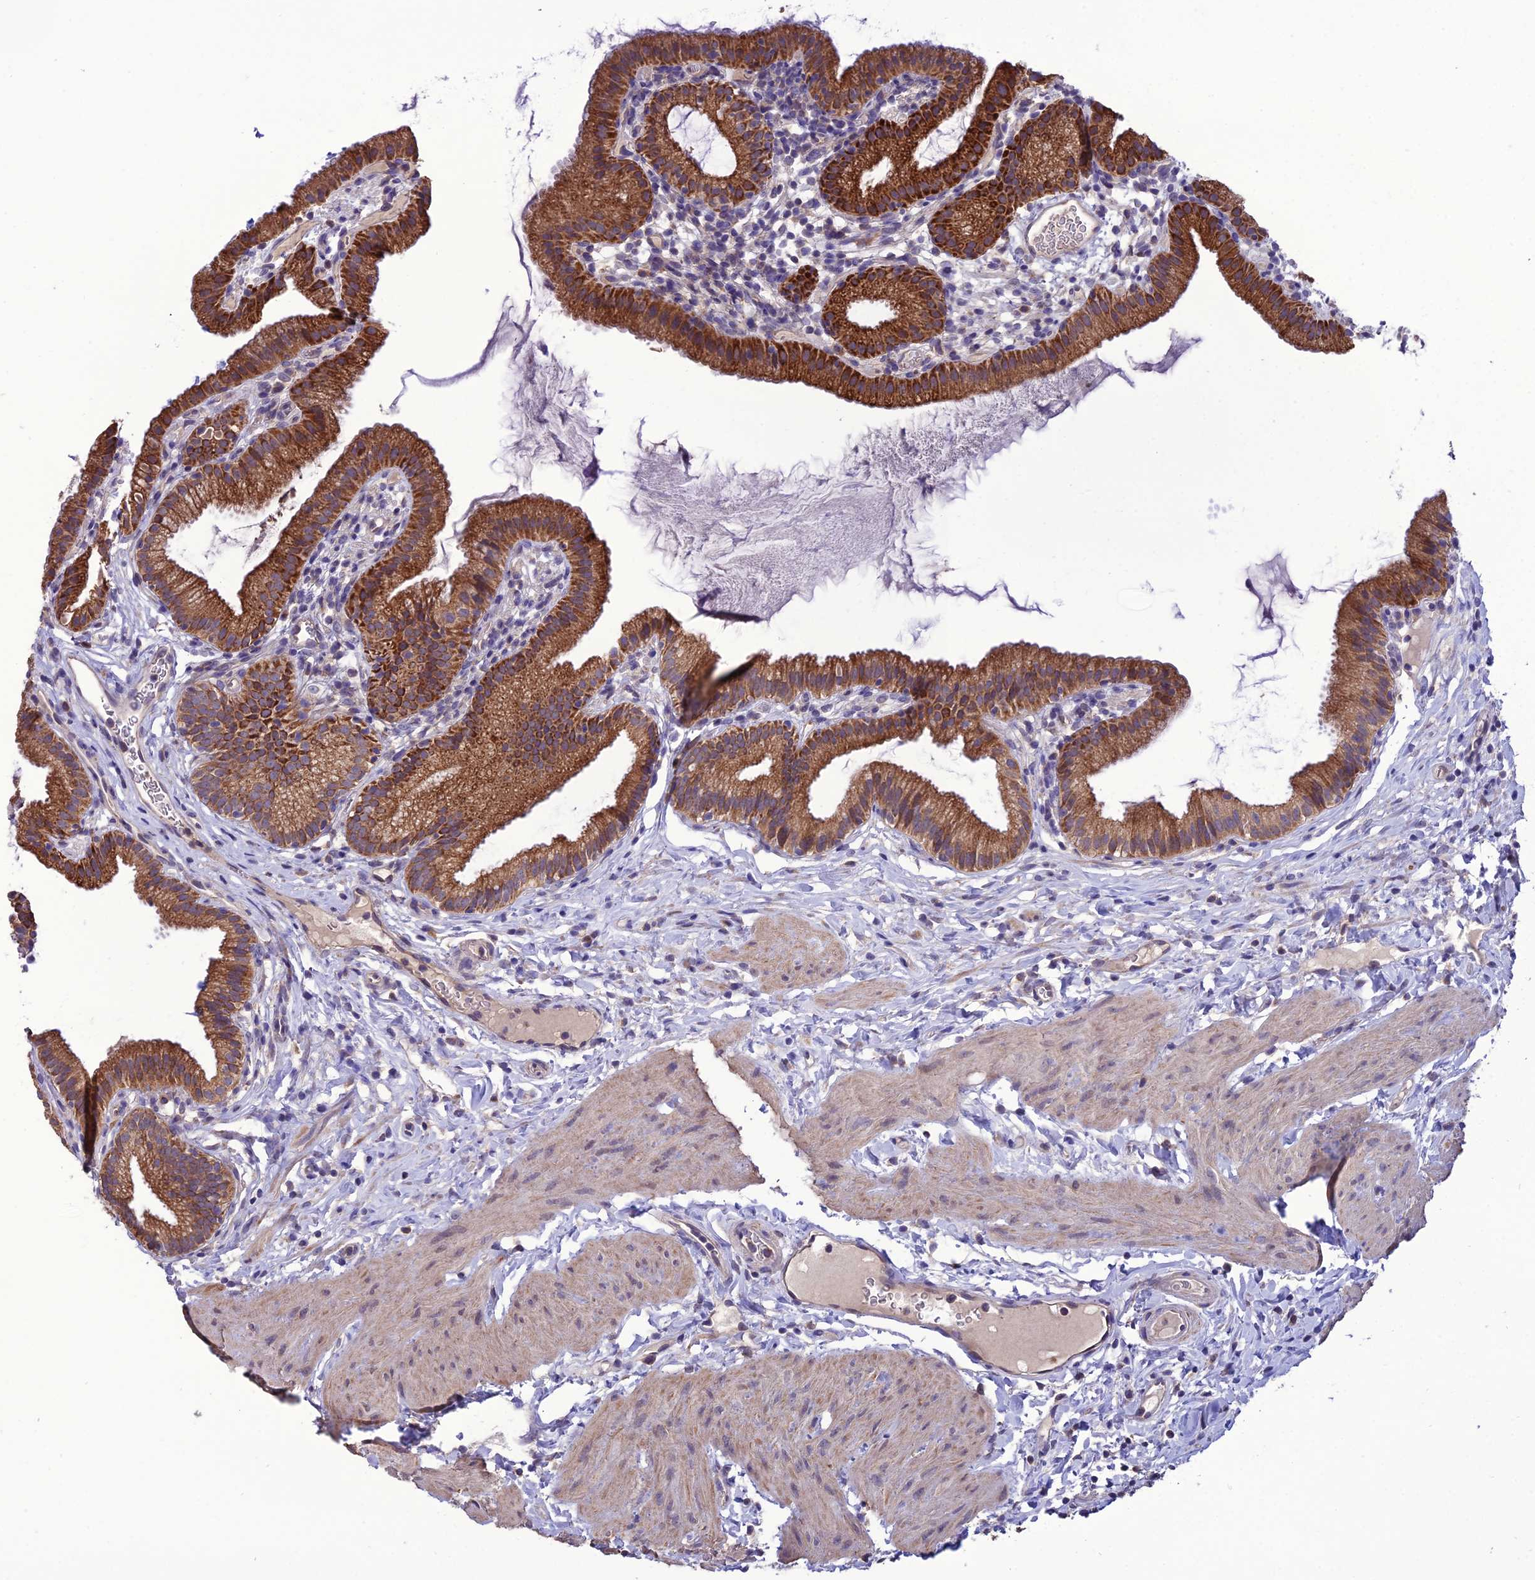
{"staining": {"intensity": "strong", "quantity": ">75%", "location": "cytoplasmic/membranous"}, "tissue": "gallbladder", "cell_type": "Glandular cells", "image_type": "normal", "snomed": [{"axis": "morphology", "description": "Normal tissue, NOS"}, {"axis": "topography", "description": "Gallbladder"}], "caption": "DAB (3,3'-diaminobenzidine) immunohistochemical staining of benign human gallbladder displays strong cytoplasmic/membranous protein positivity in approximately >75% of glandular cells. Using DAB (brown) and hematoxylin (blue) stains, captured at high magnification using brightfield microscopy.", "gene": "HOGA1", "patient": {"sex": "female", "age": 46}}